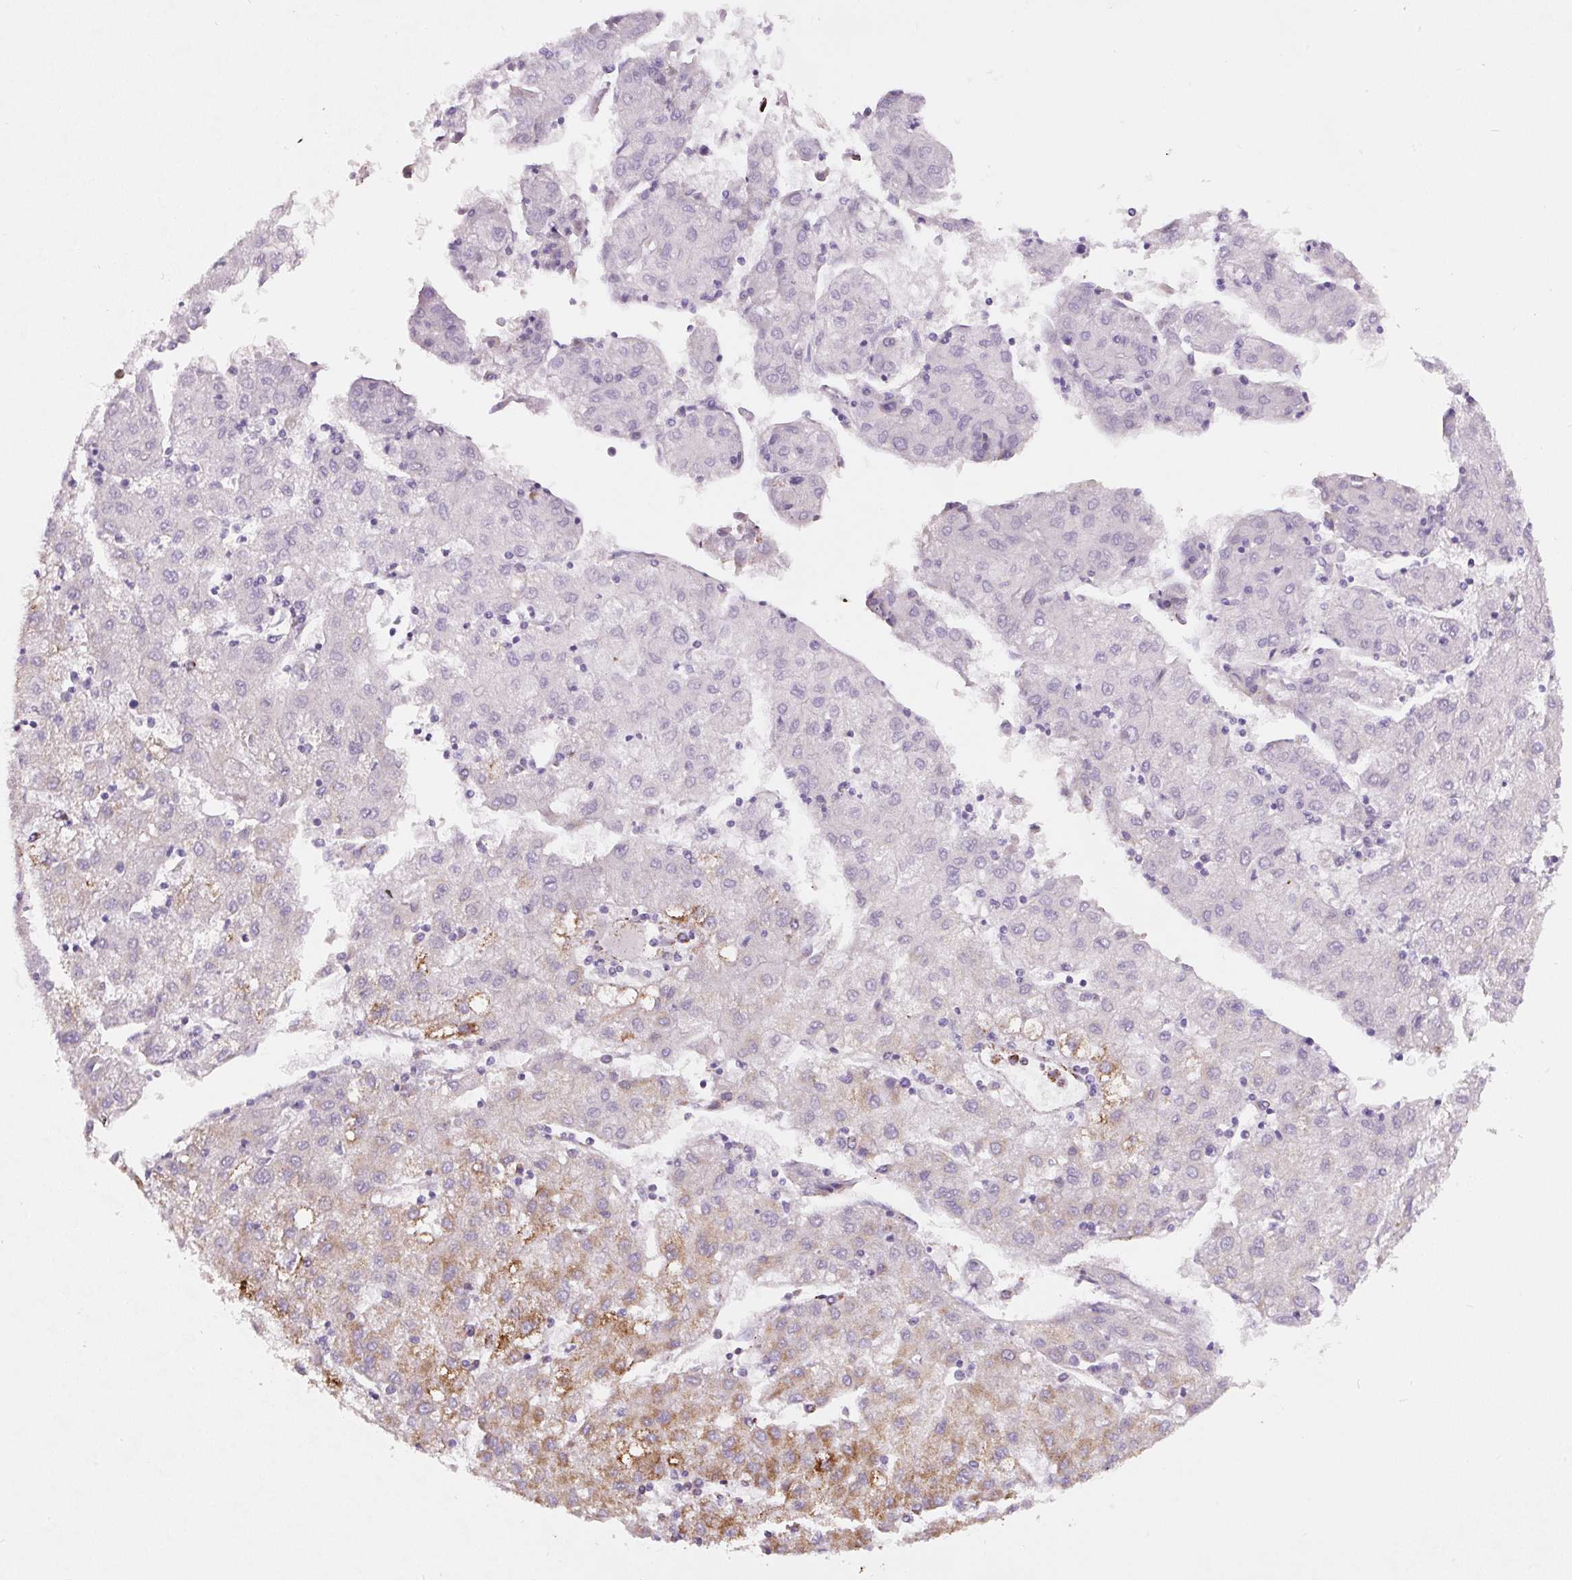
{"staining": {"intensity": "moderate", "quantity": "<25%", "location": "cytoplasmic/membranous"}, "tissue": "liver cancer", "cell_type": "Tumor cells", "image_type": "cancer", "snomed": [{"axis": "morphology", "description": "Carcinoma, Hepatocellular, NOS"}, {"axis": "topography", "description": "Liver"}], "caption": "This photomicrograph displays immunohistochemistry (IHC) staining of human liver hepatocellular carcinoma, with low moderate cytoplasmic/membranous staining in about <25% of tumor cells.", "gene": "ATP5F1A", "patient": {"sex": "male", "age": 72}}